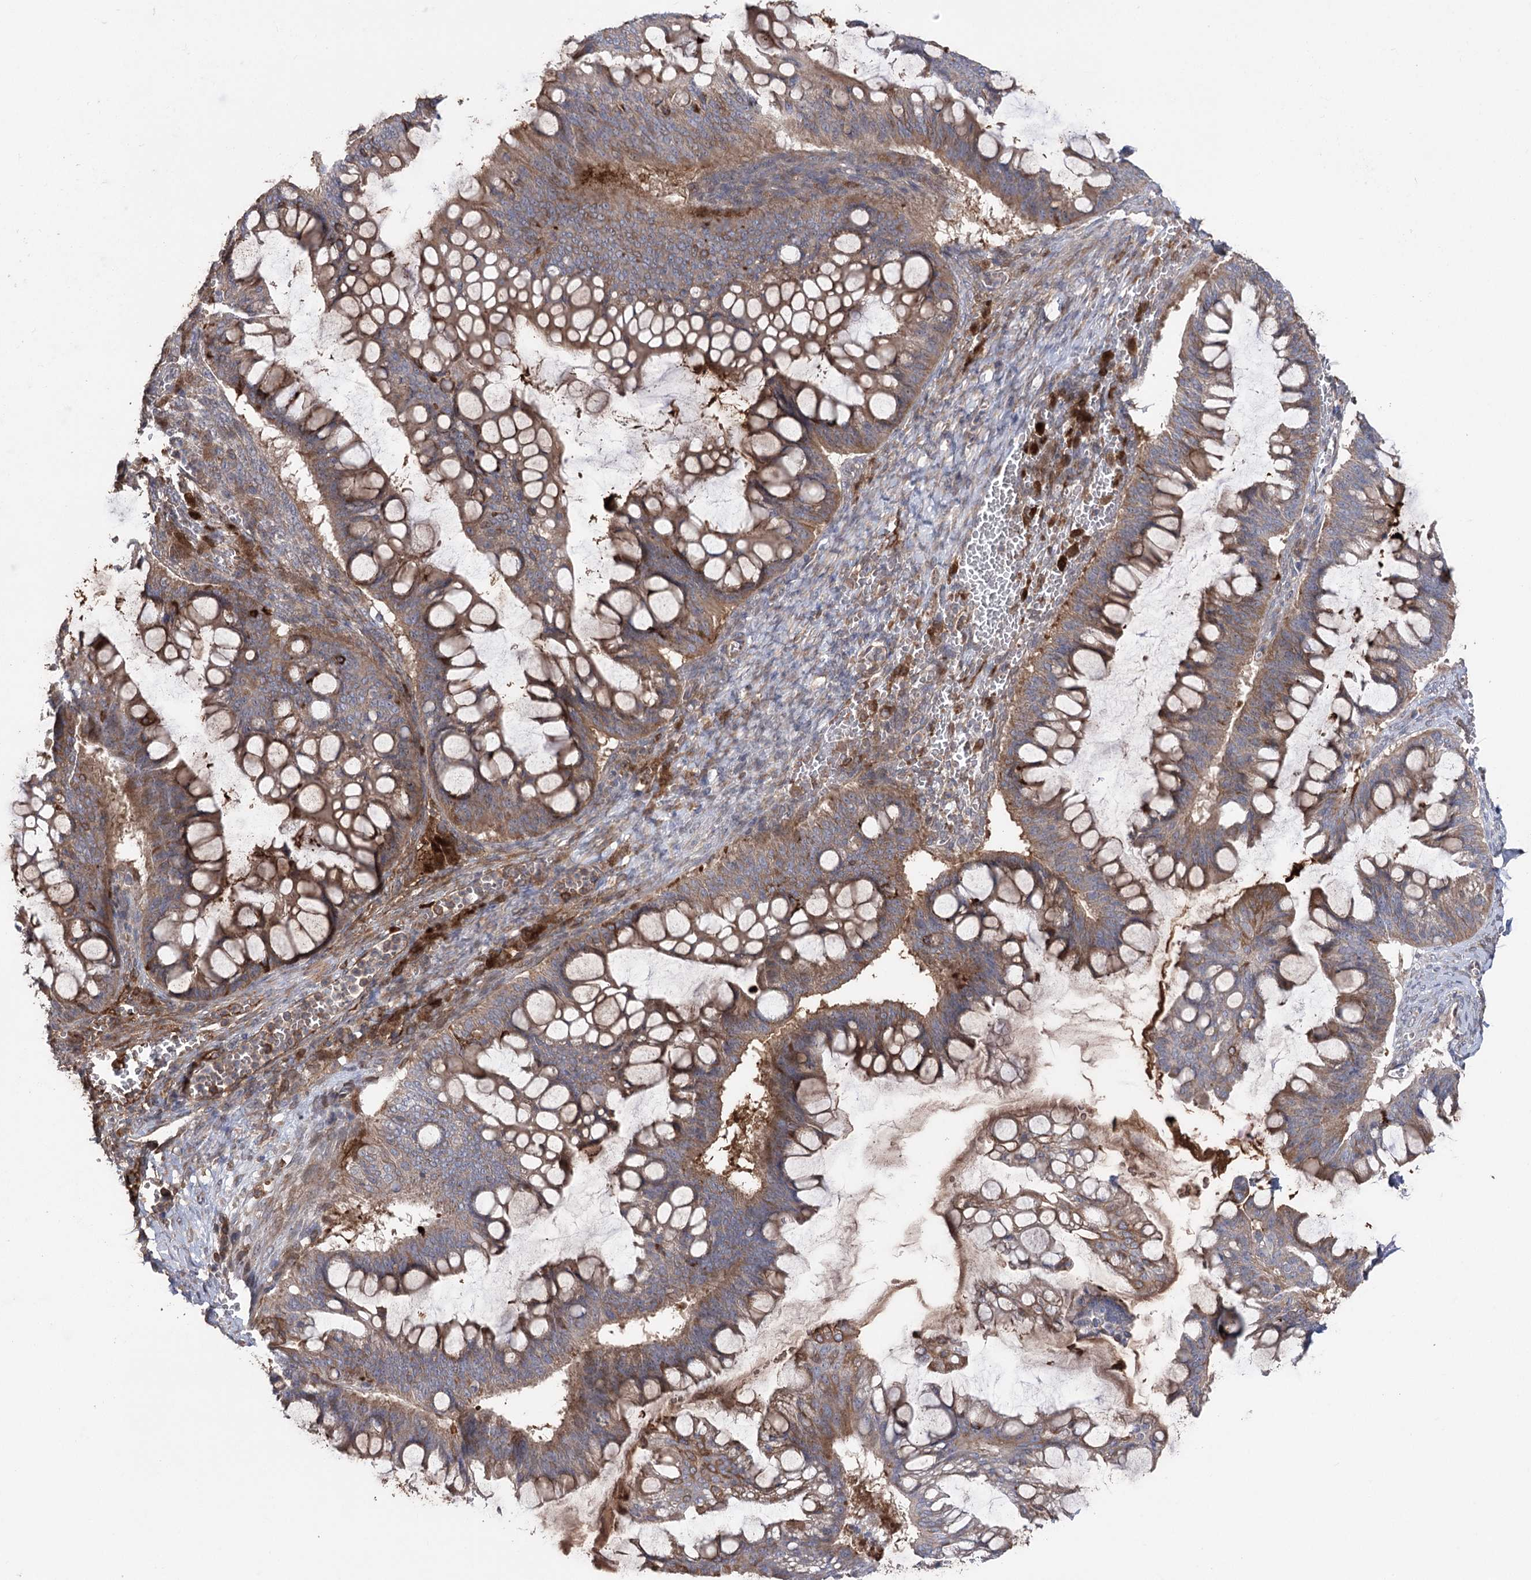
{"staining": {"intensity": "moderate", "quantity": ">75%", "location": "cytoplasmic/membranous"}, "tissue": "ovarian cancer", "cell_type": "Tumor cells", "image_type": "cancer", "snomed": [{"axis": "morphology", "description": "Cystadenocarcinoma, mucinous, NOS"}, {"axis": "topography", "description": "Ovary"}], "caption": "Brown immunohistochemical staining in ovarian mucinous cystadenocarcinoma shows moderate cytoplasmic/membranous staining in about >75% of tumor cells.", "gene": "OTUD1", "patient": {"sex": "female", "age": 73}}